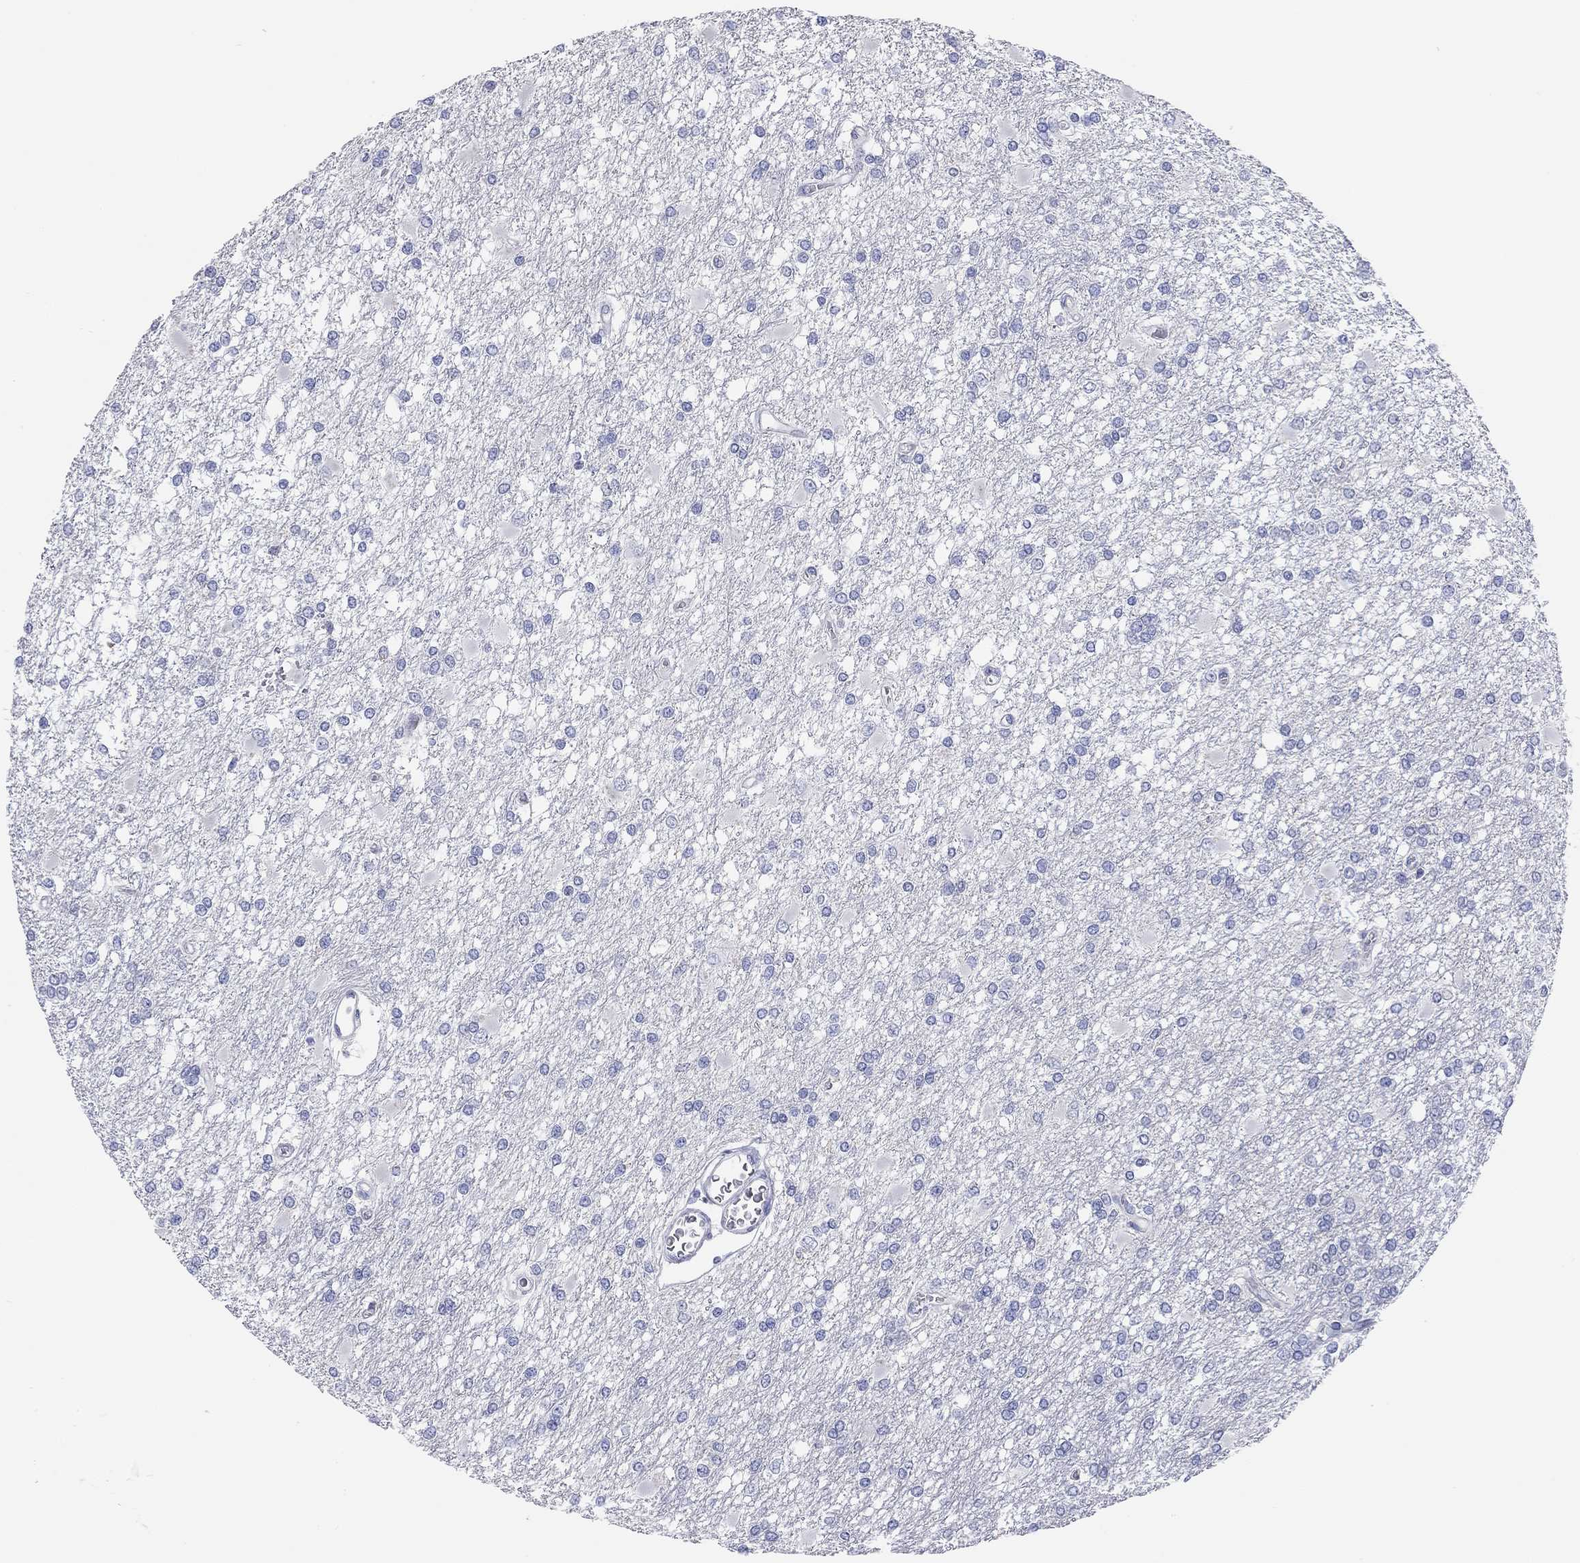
{"staining": {"intensity": "negative", "quantity": "none", "location": "none"}, "tissue": "glioma", "cell_type": "Tumor cells", "image_type": "cancer", "snomed": [{"axis": "morphology", "description": "Glioma, malignant, High grade"}, {"axis": "topography", "description": "Cerebral cortex"}], "caption": "Glioma was stained to show a protein in brown. There is no significant staining in tumor cells. The staining is performed using DAB brown chromogen with nuclei counter-stained in using hematoxylin.", "gene": "TMEM221", "patient": {"sex": "male", "age": 79}}